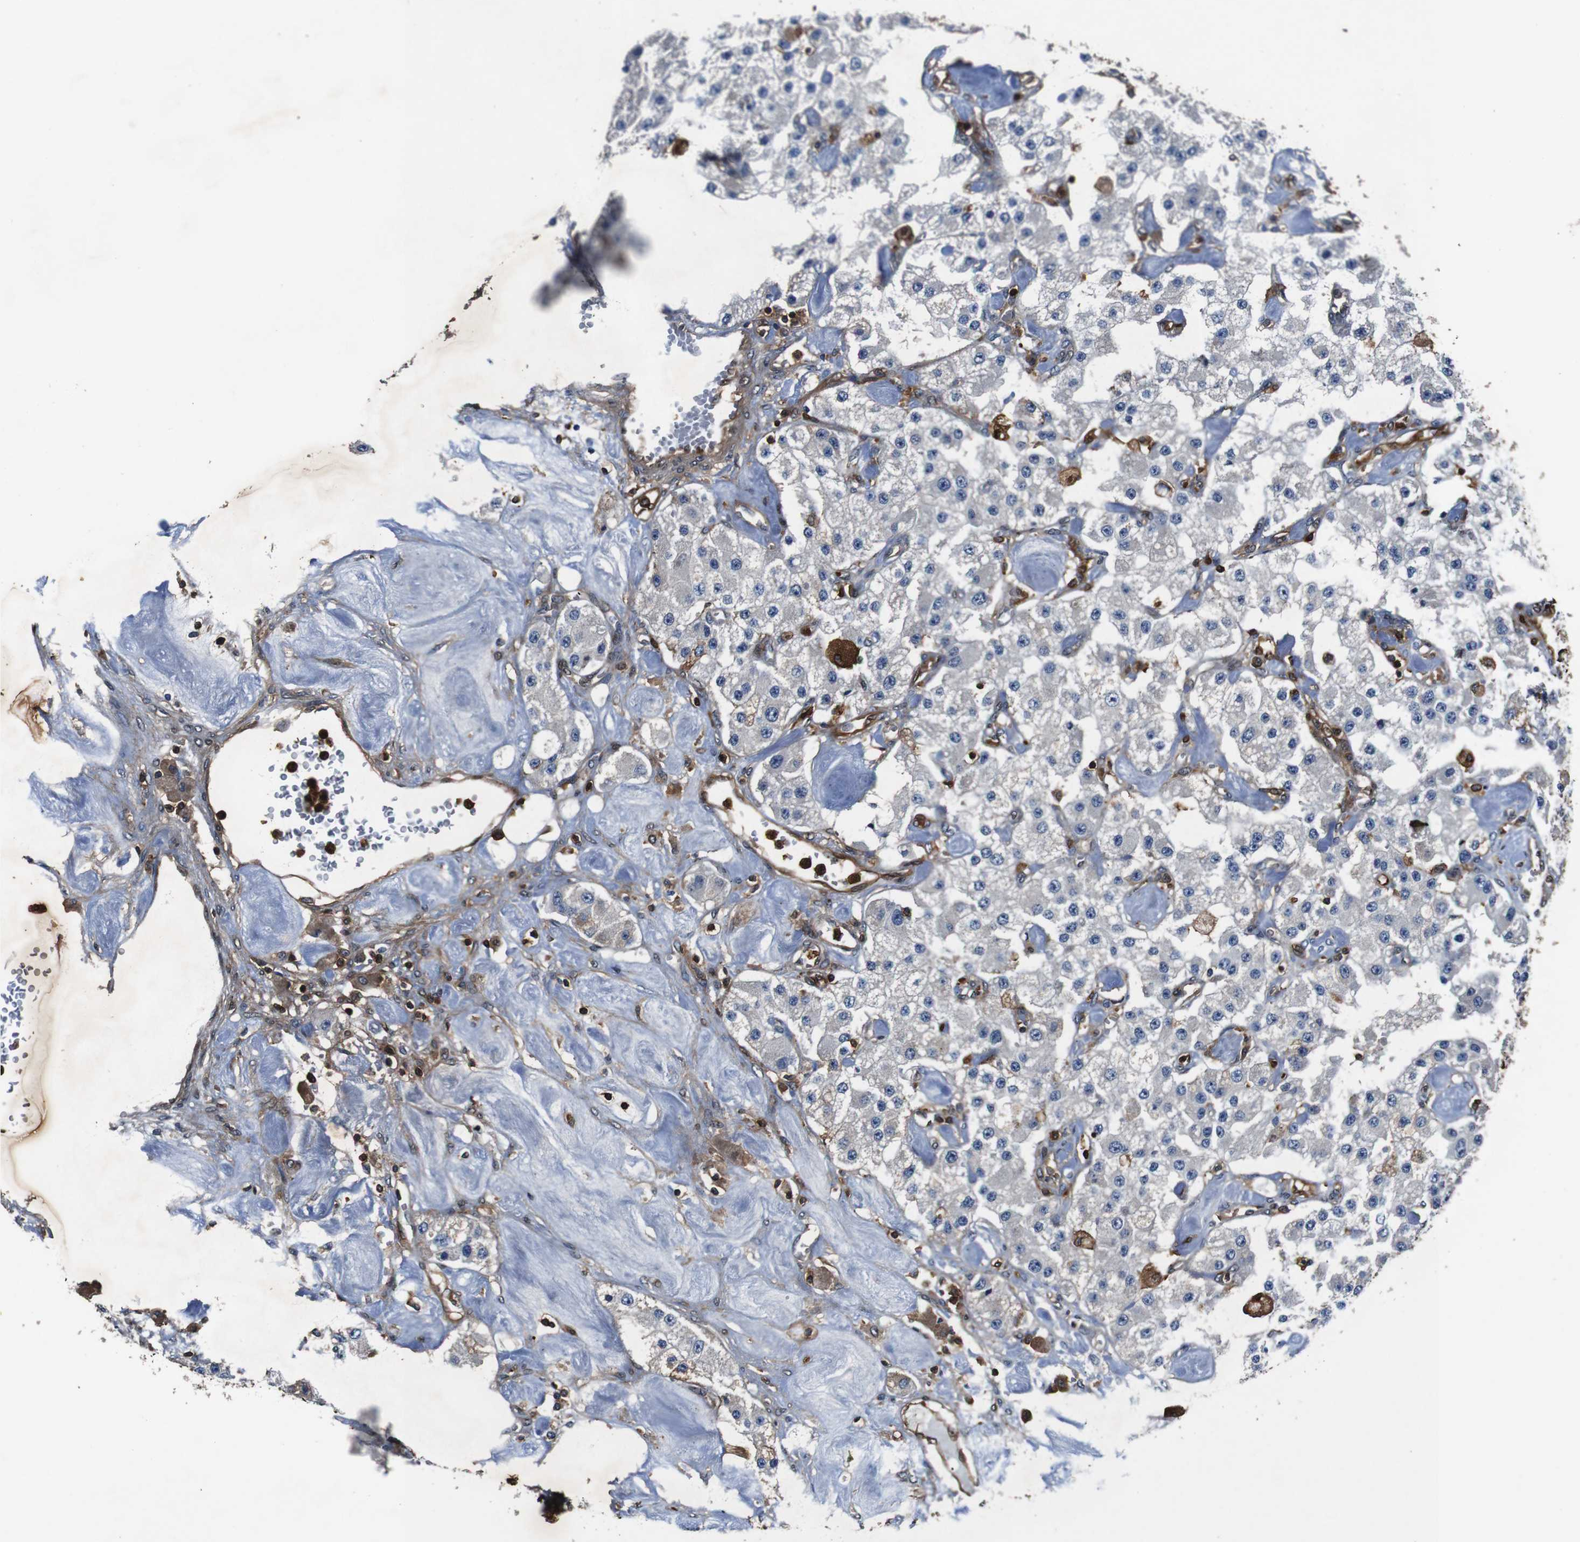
{"staining": {"intensity": "strong", "quantity": "<25%", "location": "cytoplasmic/membranous,nuclear"}, "tissue": "carcinoid", "cell_type": "Tumor cells", "image_type": "cancer", "snomed": [{"axis": "morphology", "description": "Carcinoid, malignant, NOS"}, {"axis": "topography", "description": "Pancreas"}], "caption": "Immunohistochemical staining of carcinoid (malignant) shows medium levels of strong cytoplasmic/membranous and nuclear protein positivity in about <25% of tumor cells.", "gene": "ANXA1", "patient": {"sex": "male", "age": 41}}